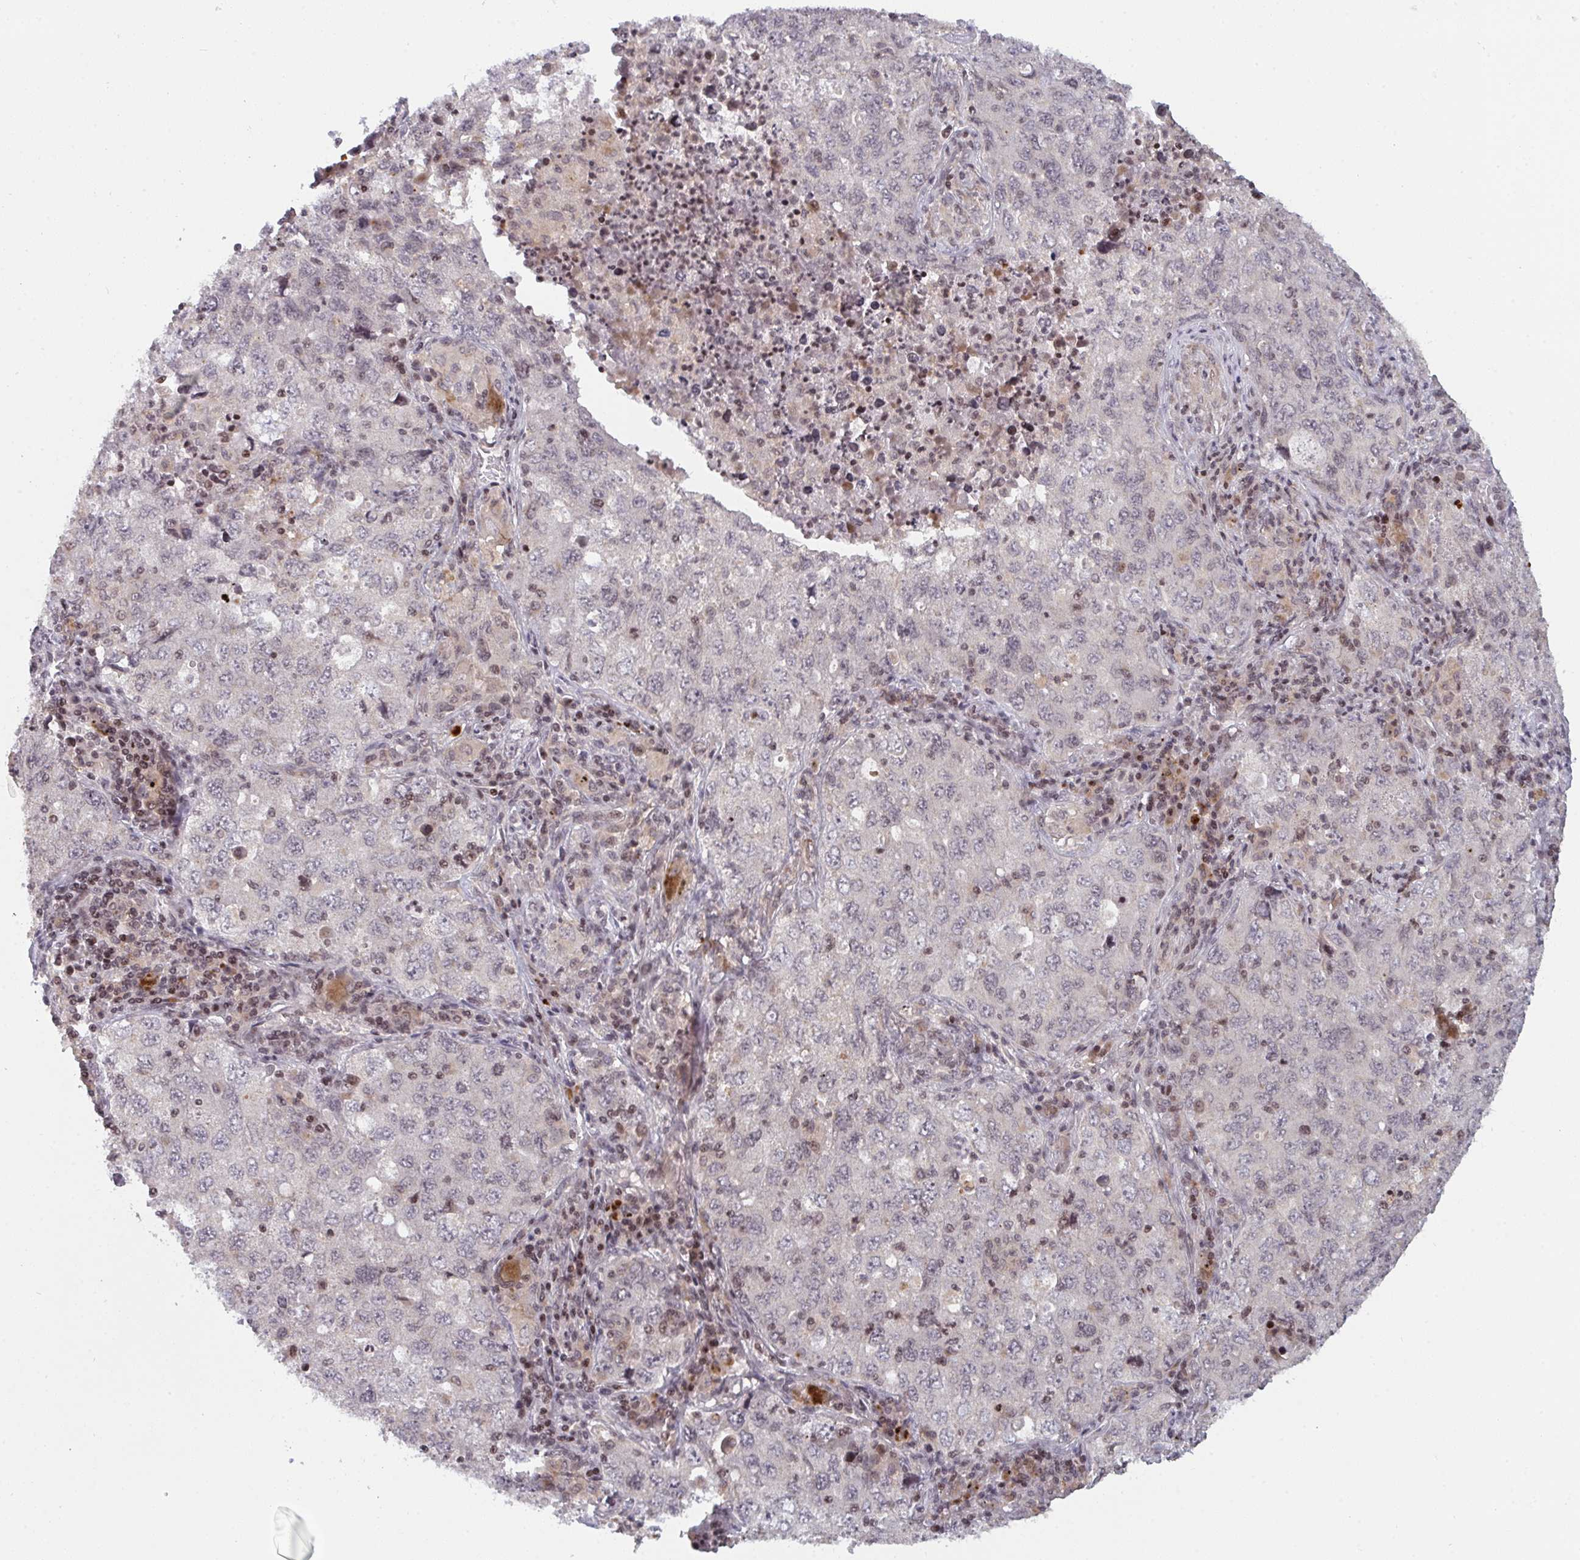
{"staining": {"intensity": "negative", "quantity": "none", "location": "none"}, "tissue": "lung cancer", "cell_type": "Tumor cells", "image_type": "cancer", "snomed": [{"axis": "morphology", "description": "Adenocarcinoma, NOS"}, {"axis": "topography", "description": "Lung"}], "caption": "An immunohistochemistry (IHC) photomicrograph of lung adenocarcinoma is shown. There is no staining in tumor cells of lung adenocarcinoma.", "gene": "DCST1", "patient": {"sex": "female", "age": 57}}